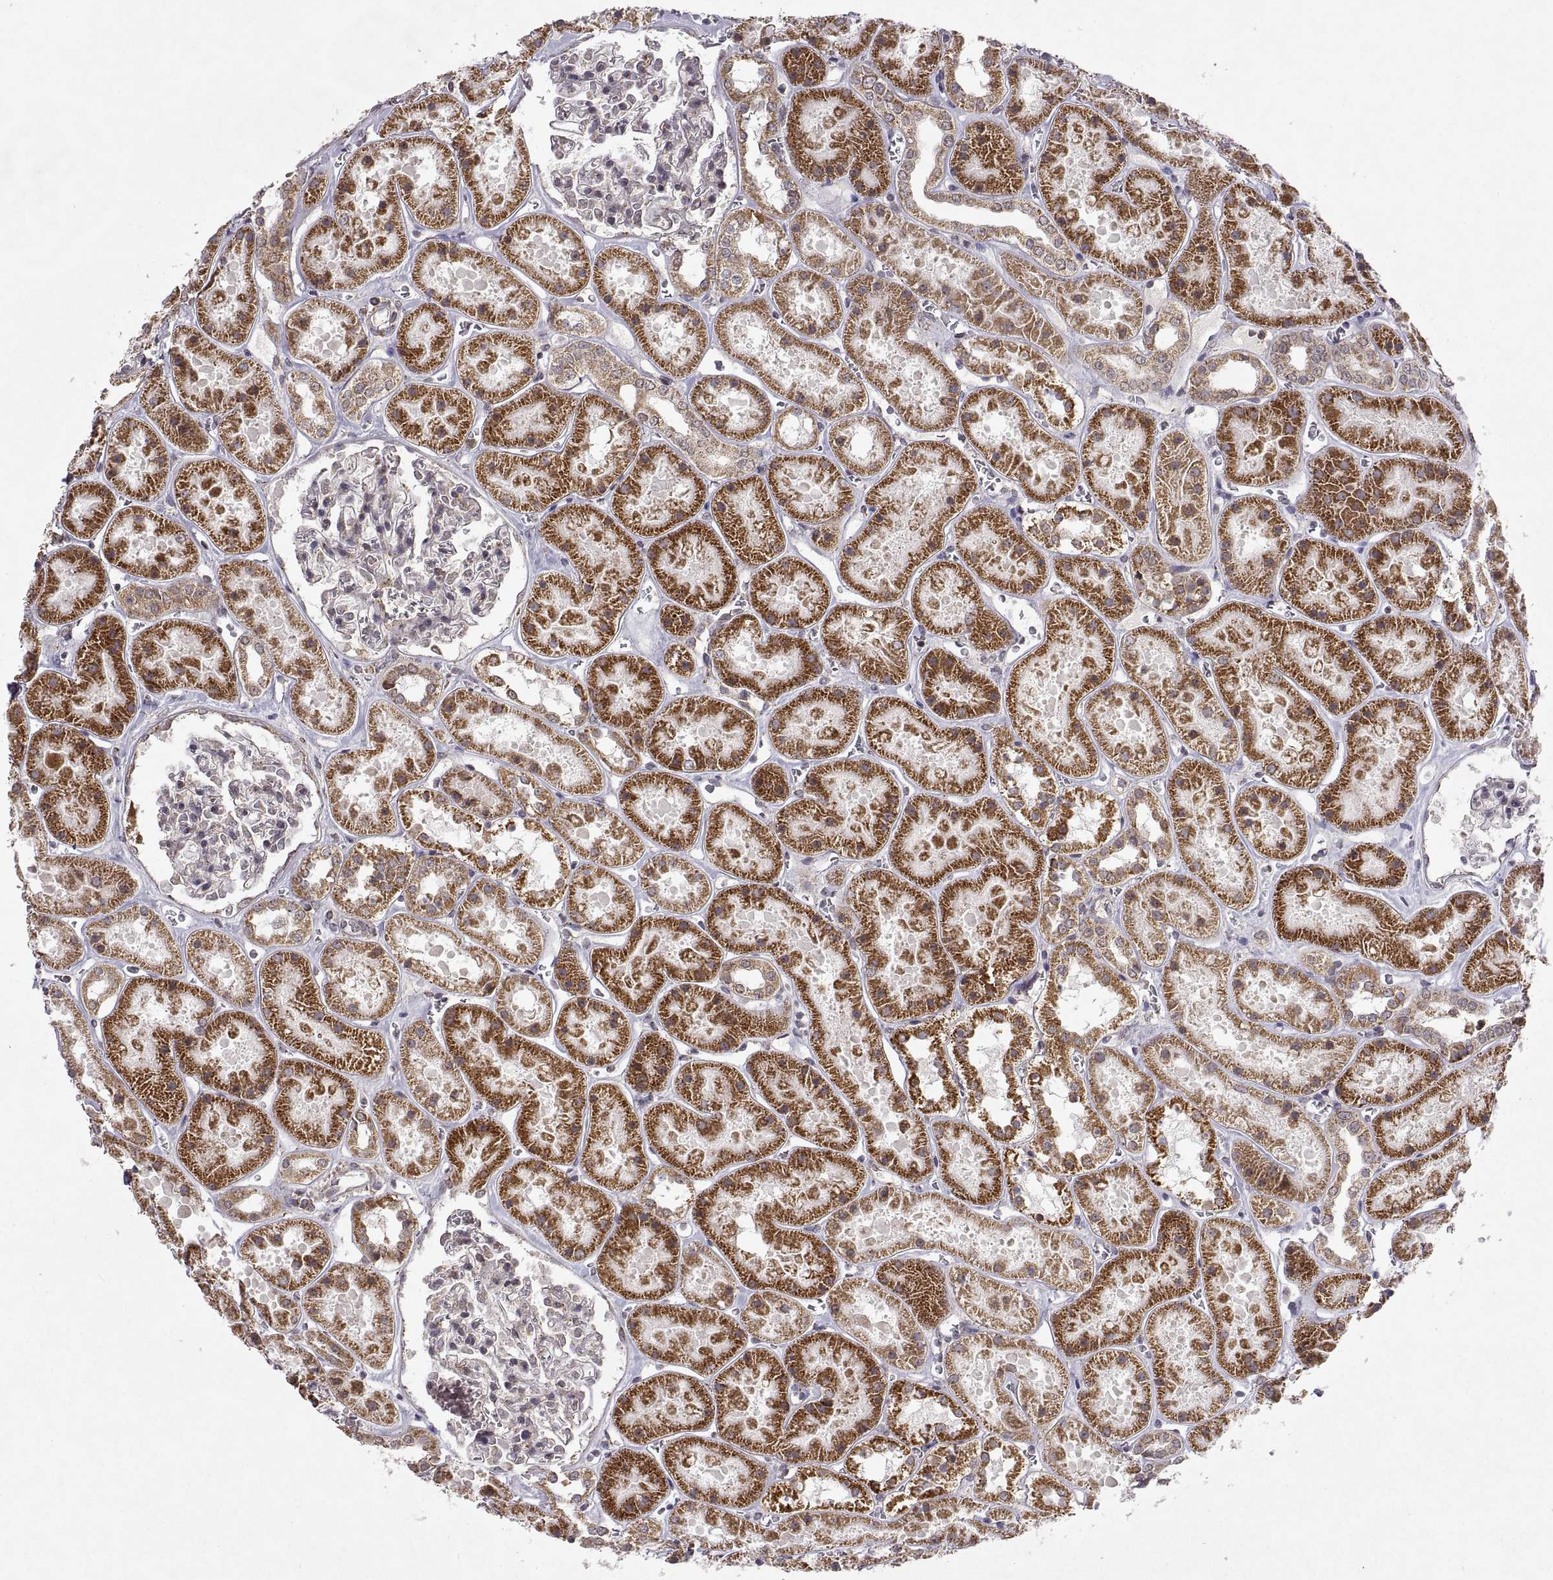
{"staining": {"intensity": "weak", "quantity": "<25%", "location": "cytoplasmic/membranous"}, "tissue": "kidney", "cell_type": "Cells in glomeruli", "image_type": "normal", "snomed": [{"axis": "morphology", "description": "Normal tissue, NOS"}, {"axis": "topography", "description": "Kidney"}], "caption": "Photomicrograph shows no protein staining in cells in glomeruli of unremarkable kidney. The staining was performed using DAB to visualize the protein expression in brown, while the nuclei were stained in blue with hematoxylin (Magnification: 20x).", "gene": "MANBAL", "patient": {"sex": "female", "age": 41}}